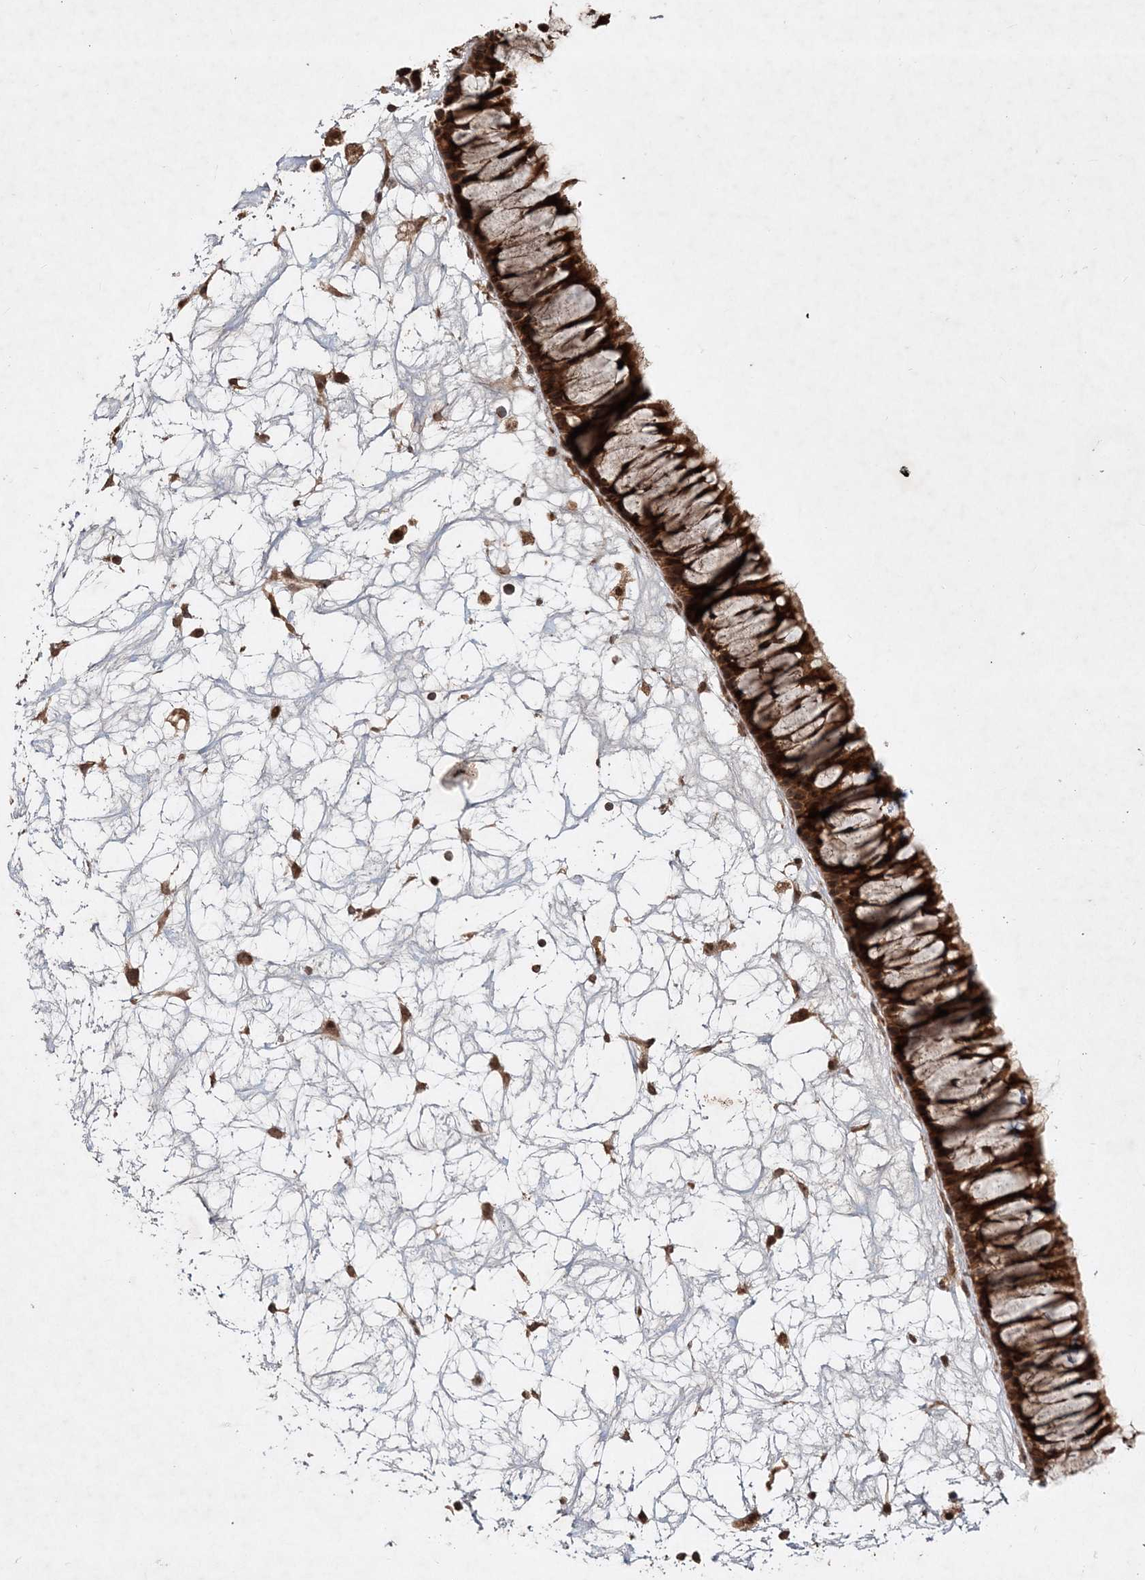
{"staining": {"intensity": "strong", "quantity": ">75%", "location": "cytoplasmic/membranous"}, "tissue": "nasopharynx", "cell_type": "Respiratory epithelial cells", "image_type": "normal", "snomed": [{"axis": "morphology", "description": "Normal tissue, NOS"}, {"axis": "topography", "description": "Nasopharynx"}], "caption": "Respiratory epithelial cells display high levels of strong cytoplasmic/membranous positivity in about >75% of cells in benign human nasopharynx.", "gene": "UBR3", "patient": {"sex": "male", "age": 64}}